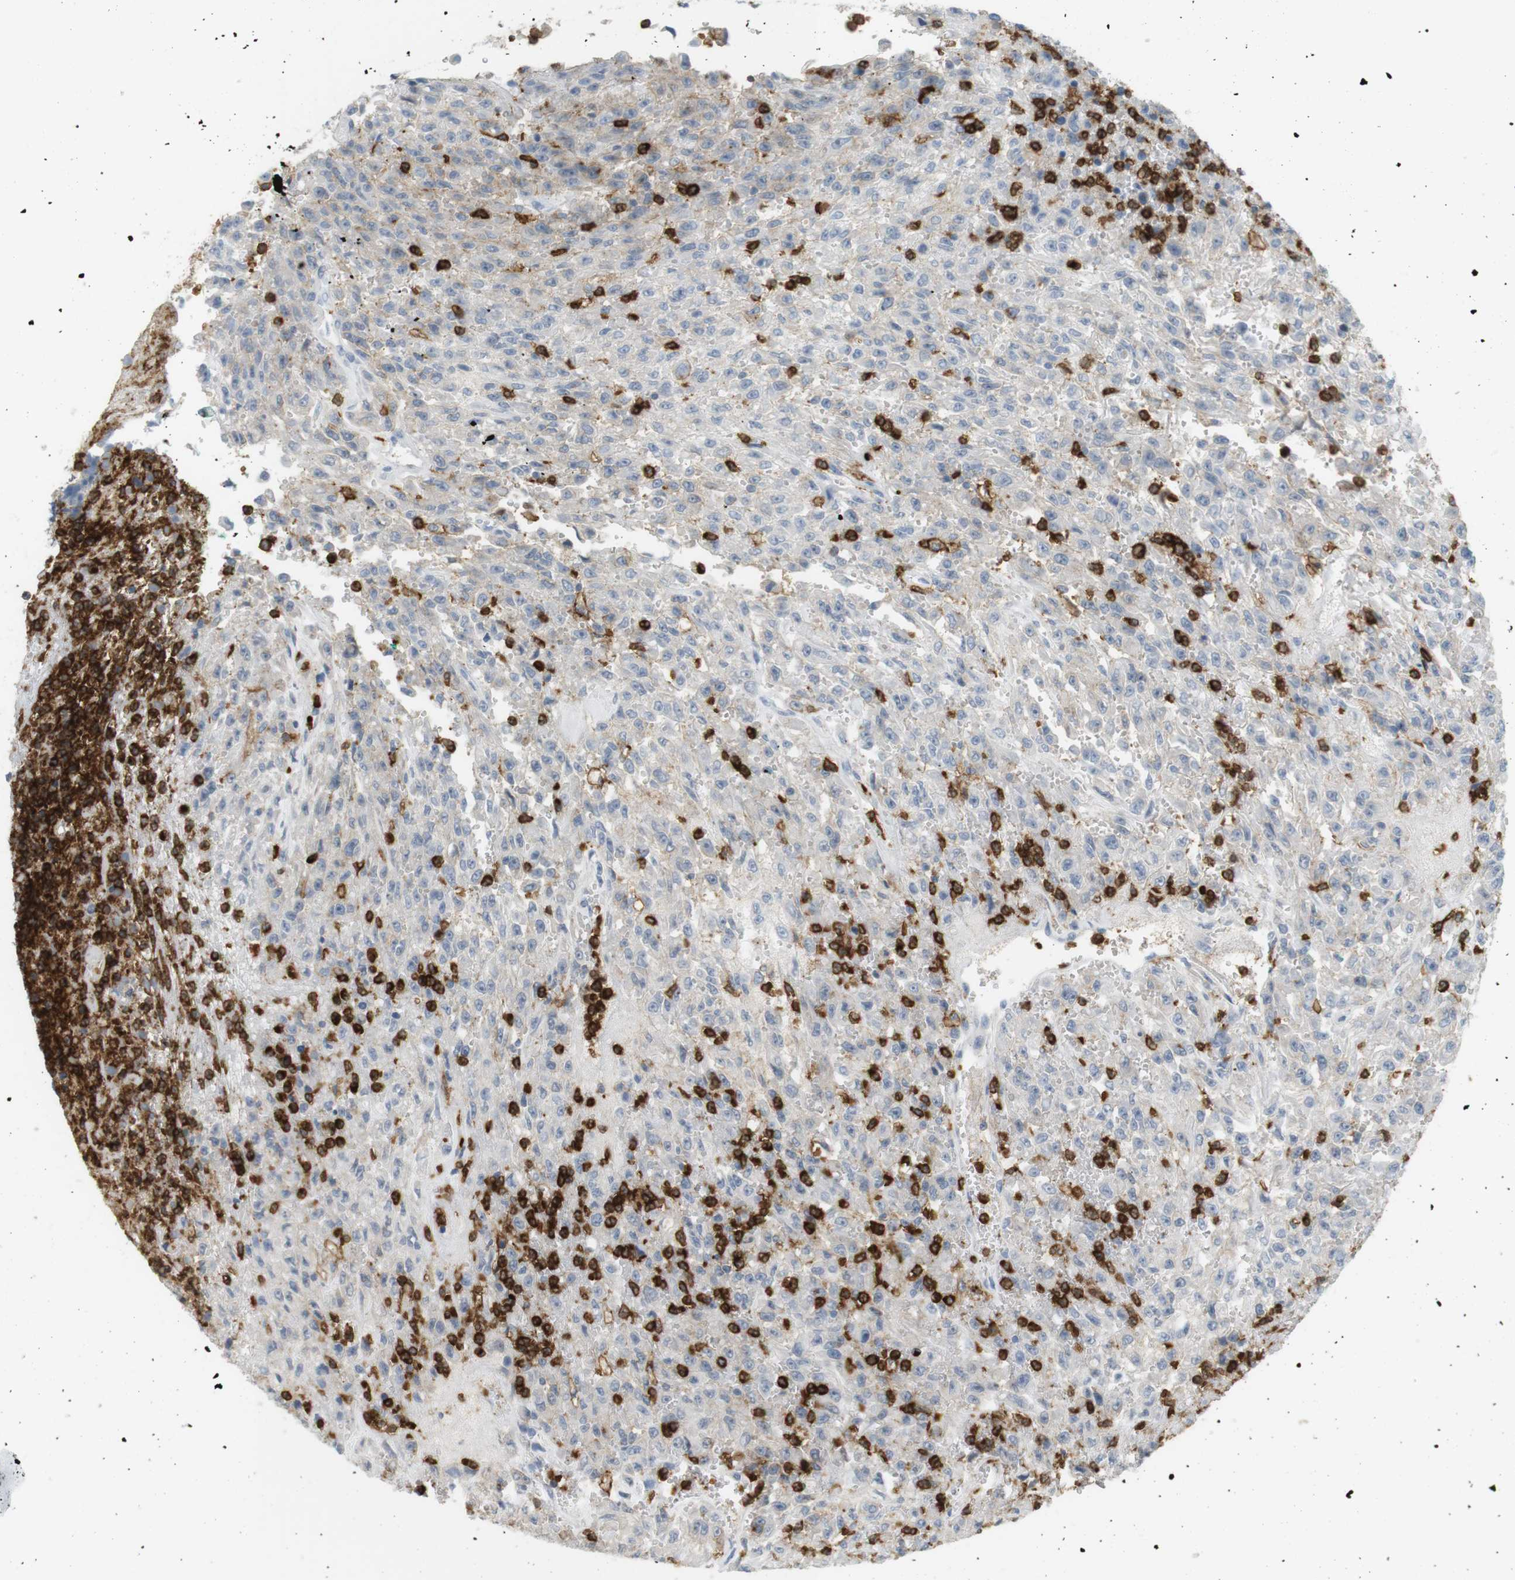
{"staining": {"intensity": "negative", "quantity": "none", "location": "none"}, "tissue": "urothelial cancer", "cell_type": "Tumor cells", "image_type": "cancer", "snomed": [{"axis": "morphology", "description": "Urothelial carcinoma, High grade"}, {"axis": "topography", "description": "Urinary bladder"}], "caption": "A high-resolution image shows immunohistochemistry staining of urothelial cancer, which demonstrates no significant expression in tumor cells.", "gene": "SIRPA", "patient": {"sex": "male", "age": 46}}